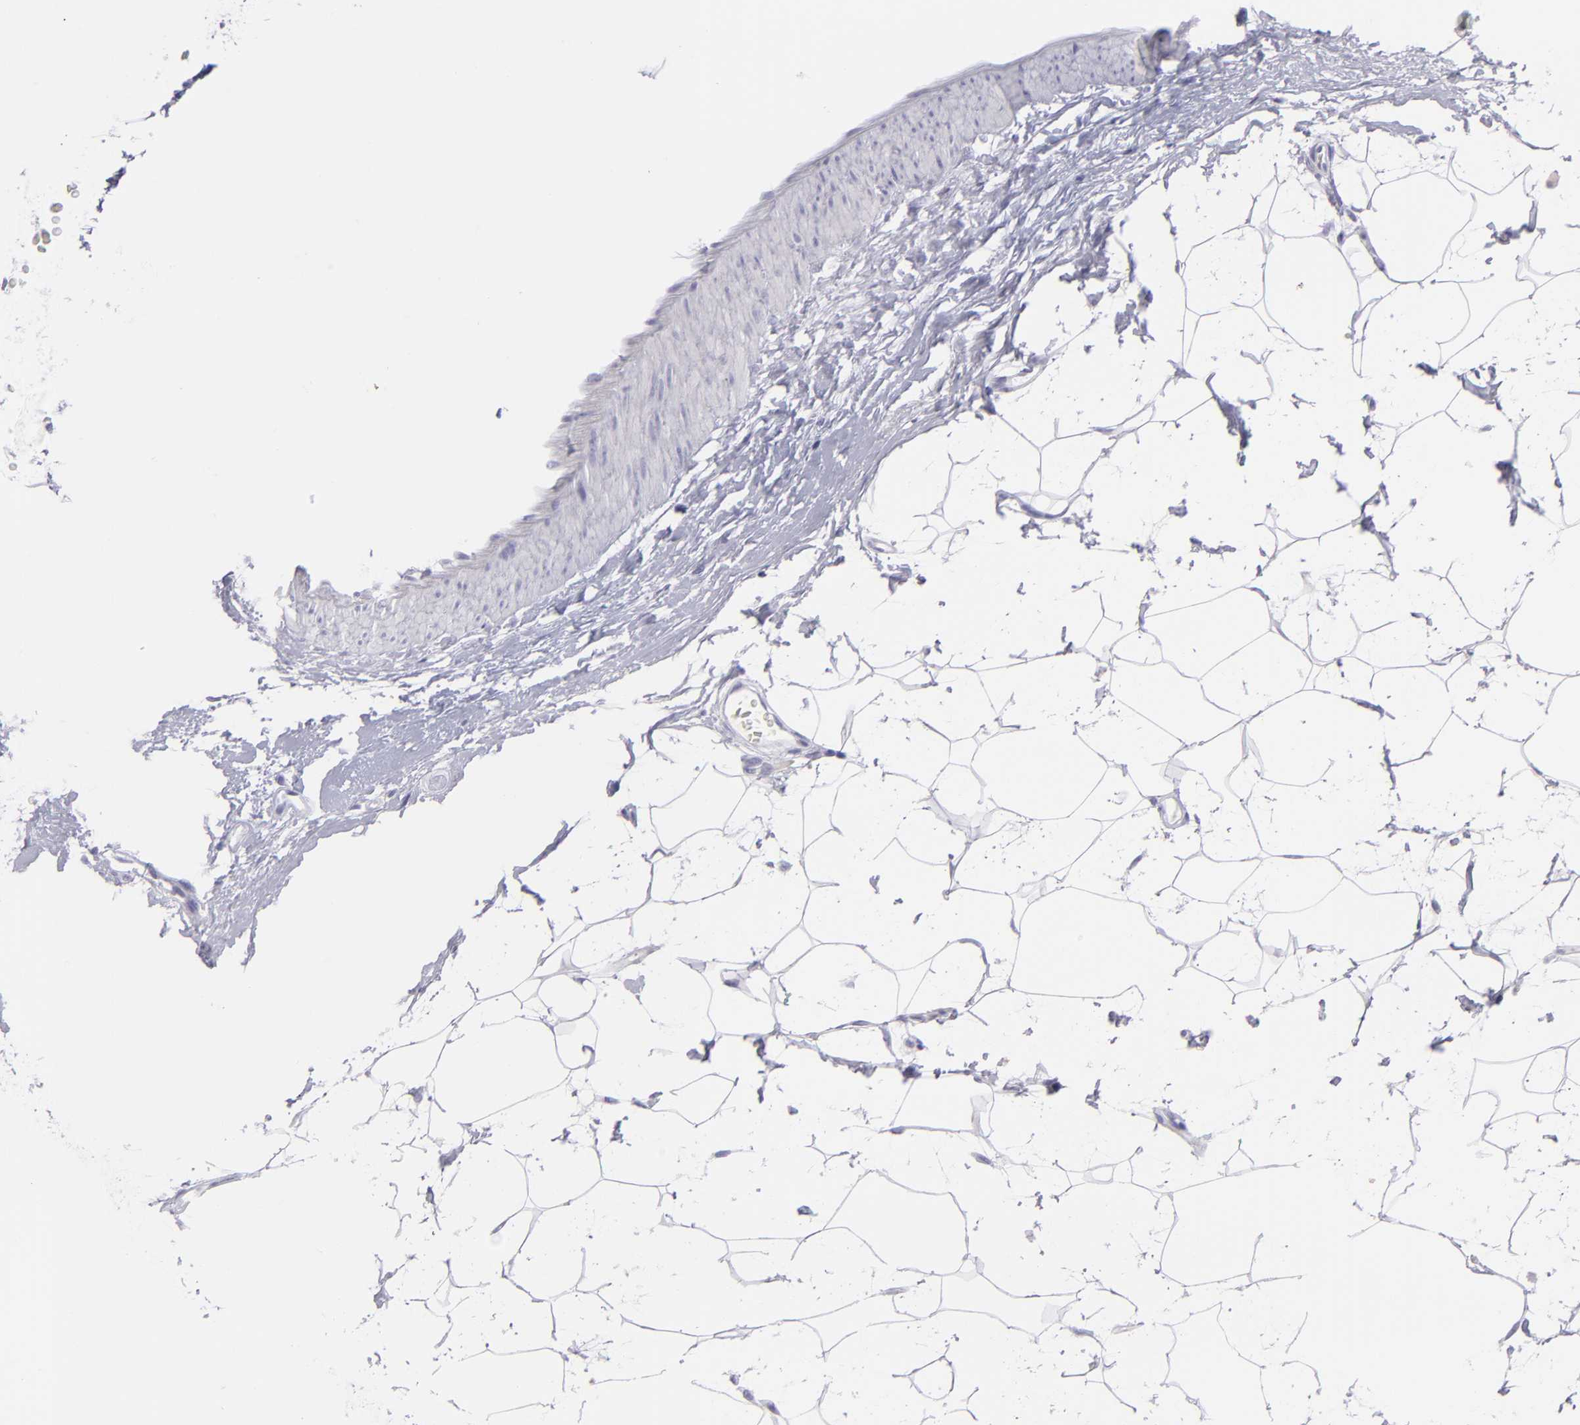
{"staining": {"intensity": "negative", "quantity": "none", "location": "none"}, "tissue": "breast cancer", "cell_type": "Tumor cells", "image_type": "cancer", "snomed": [{"axis": "morphology", "description": "Duct carcinoma"}, {"axis": "topography", "description": "Breast"}], "caption": "Intraductal carcinoma (breast) was stained to show a protein in brown. There is no significant expression in tumor cells.", "gene": "MUC5AC", "patient": {"sex": "female", "age": 40}}